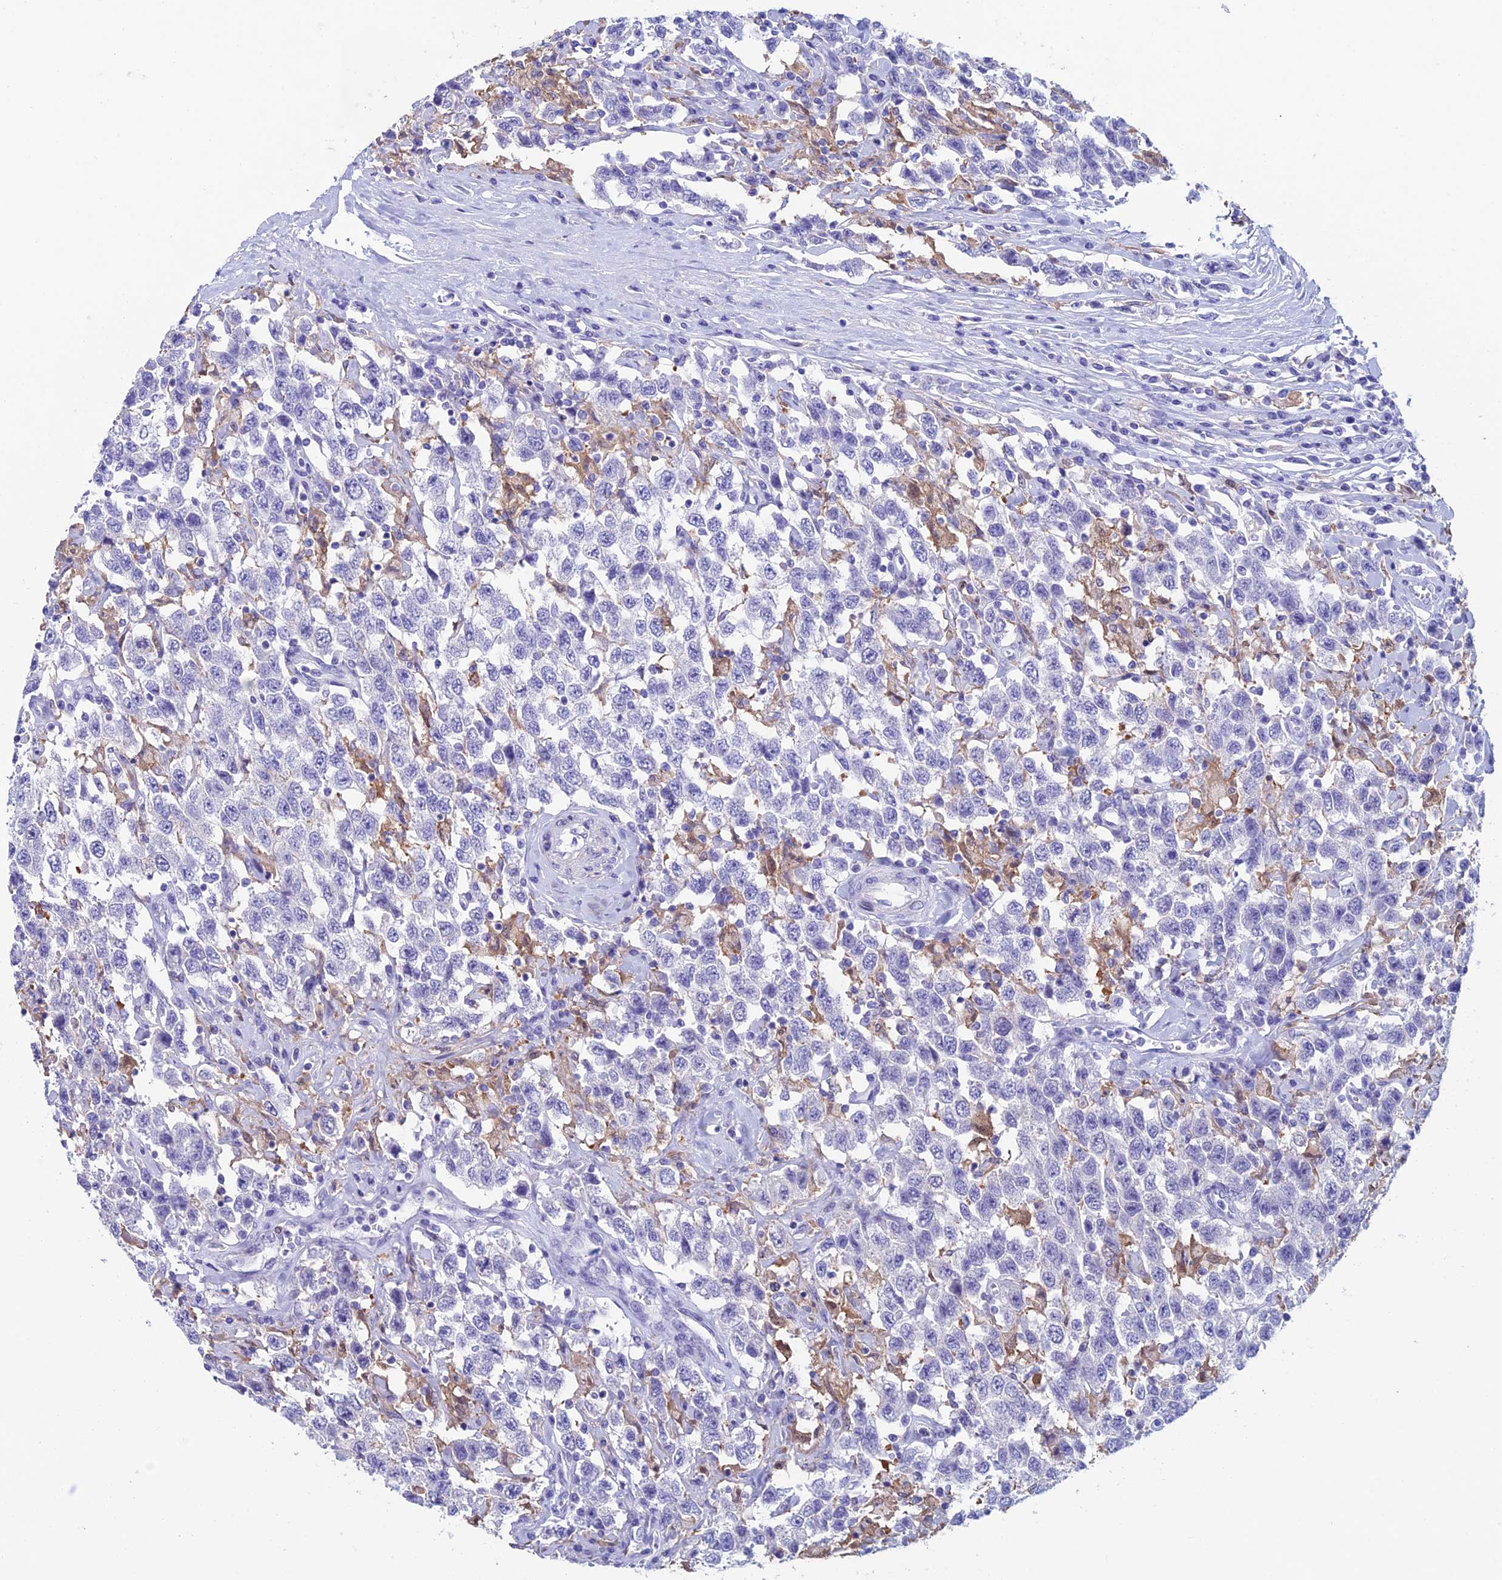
{"staining": {"intensity": "negative", "quantity": "none", "location": "none"}, "tissue": "testis cancer", "cell_type": "Tumor cells", "image_type": "cancer", "snomed": [{"axis": "morphology", "description": "Seminoma, NOS"}, {"axis": "topography", "description": "Testis"}], "caption": "Immunohistochemical staining of human testis cancer reveals no significant staining in tumor cells. Nuclei are stained in blue.", "gene": "KCNK17", "patient": {"sex": "male", "age": 41}}